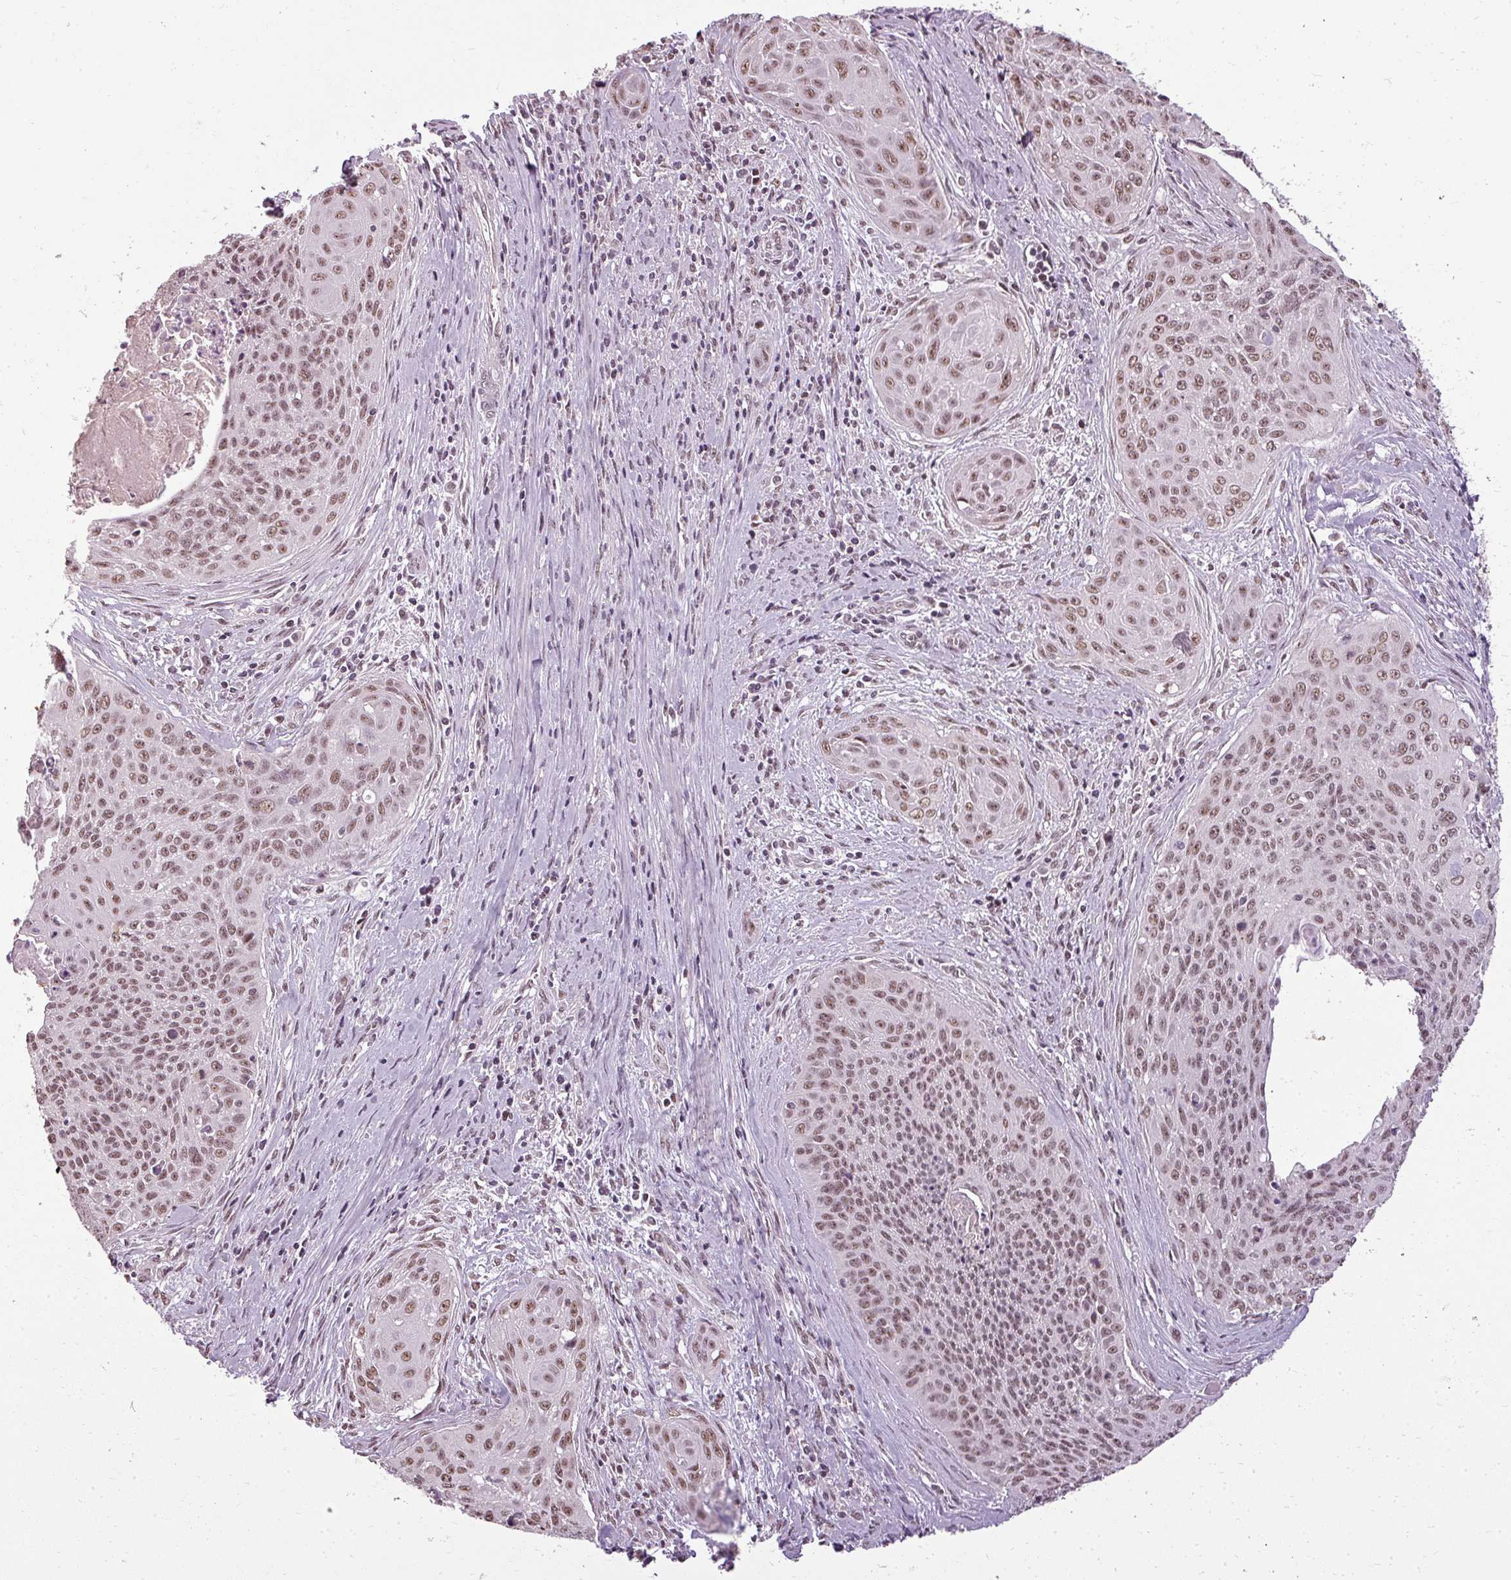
{"staining": {"intensity": "moderate", "quantity": ">75%", "location": "nuclear"}, "tissue": "cervical cancer", "cell_type": "Tumor cells", "image_type": "cancer", "snomed": [{"axis": "morphology", "description": "Squamous cell carcinoma, NOS"}, {"axis": "topography", "description": "Cervix"}], "caption": "This is a histology image of immunohistochemistry (IHC) staining of cervical squamous cell carcinoma, which shows moderate staining in the nuclear of tumor cells.", "gene": "BCAS3", "patient": {"sex": "female", "age": 55}}